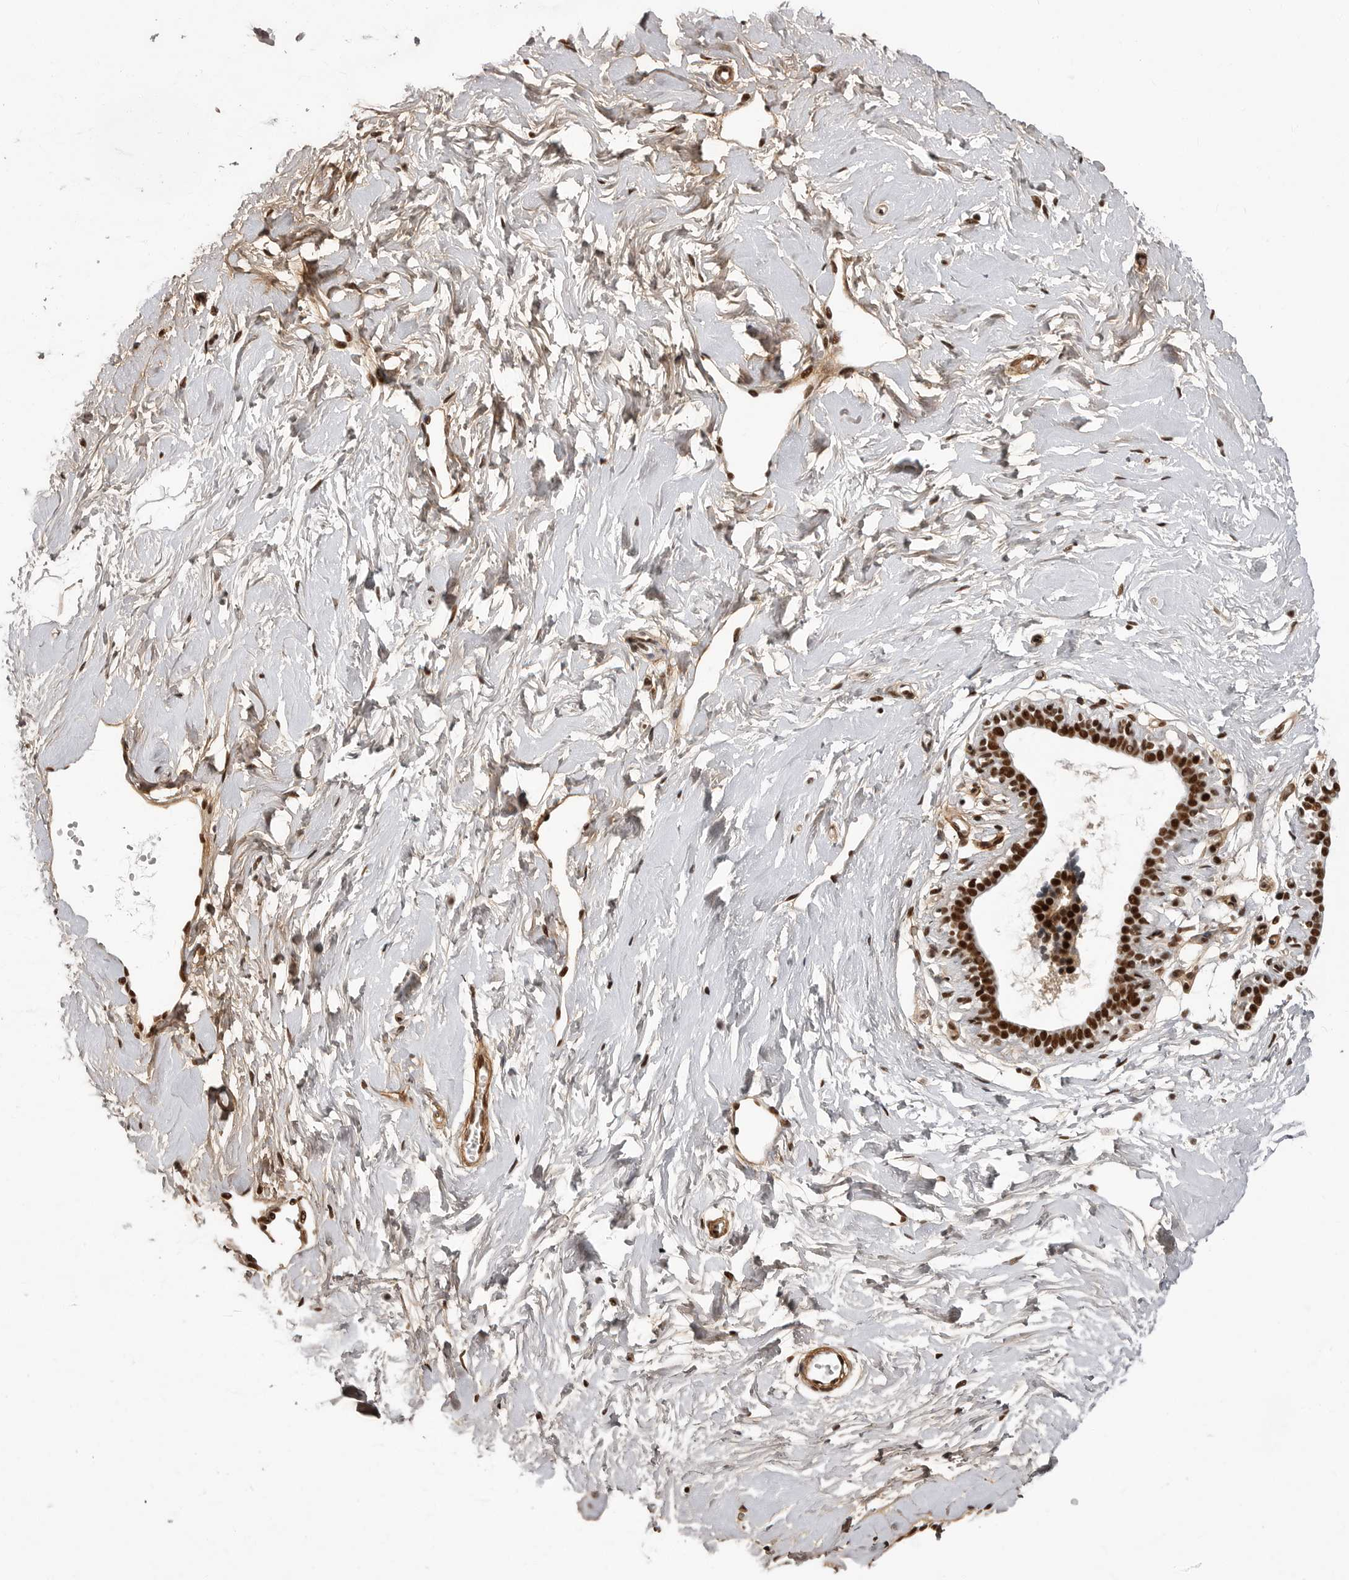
{"staining": {"intensity": "moderate", "quantity": ">75%", "location": "cytoplasmic/membranous,nuclear"}, "tissue": "breast", "cell_type": "Adipocytes", "image_type": "normal", "snomed": [{"axis": "morphology", "description": "Normal tissue, NOS"}, {"axis": "morphology", "description": "Adenoma, NOS"}, {"axis": "topography", "description": "Breast"}], "caption": "This photomicrograph reveals IHC staining of normal breast, with medium moderate cytoplasmic/membranous,nuclear expression in approximately >75% of adipocytes.", "gene": "PPP1R8", "patient": {"sex": "female", "age": 23}}